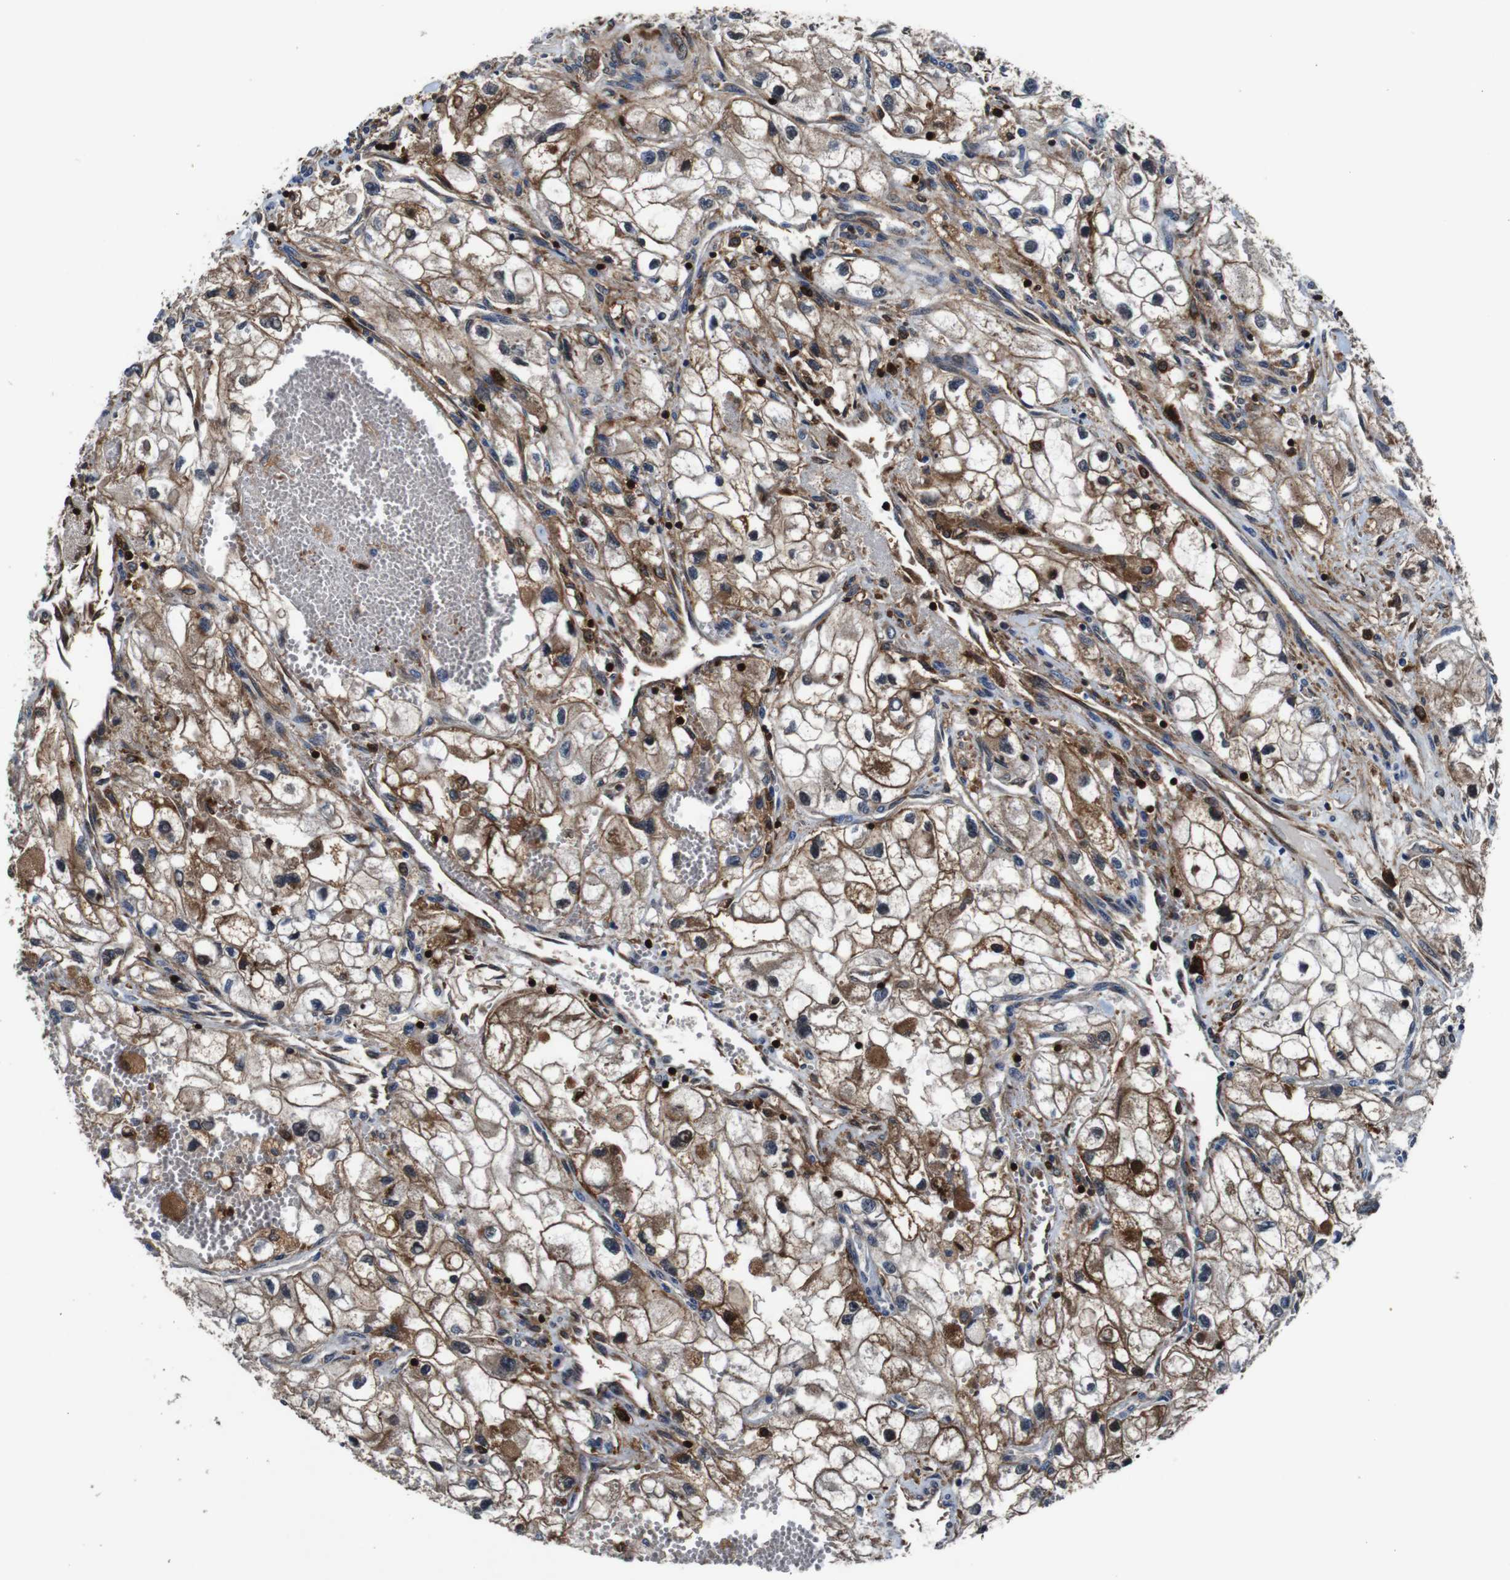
{"staining": {"intensity": "moderate", "quantity": ">75%", "location": "cytoplasmic/membranous"}, "tissue": "renal cancer", "cell_type": "Tumor cells", "image_type": "cancer", "snomed": [{"axis": "morphology", "description": "Adenocarcinoma, NOS"}, {"axis": "topography", "description": "Kidney"}], "caption": "Immunohistochemical staining of renal adenocarcinoma reveals moderate cytoplasmic/membranous protein positivity in approximately >75% of tumor cells.", "gene": "ANXA1", "patient": {"sex": "female", "age": 70}}